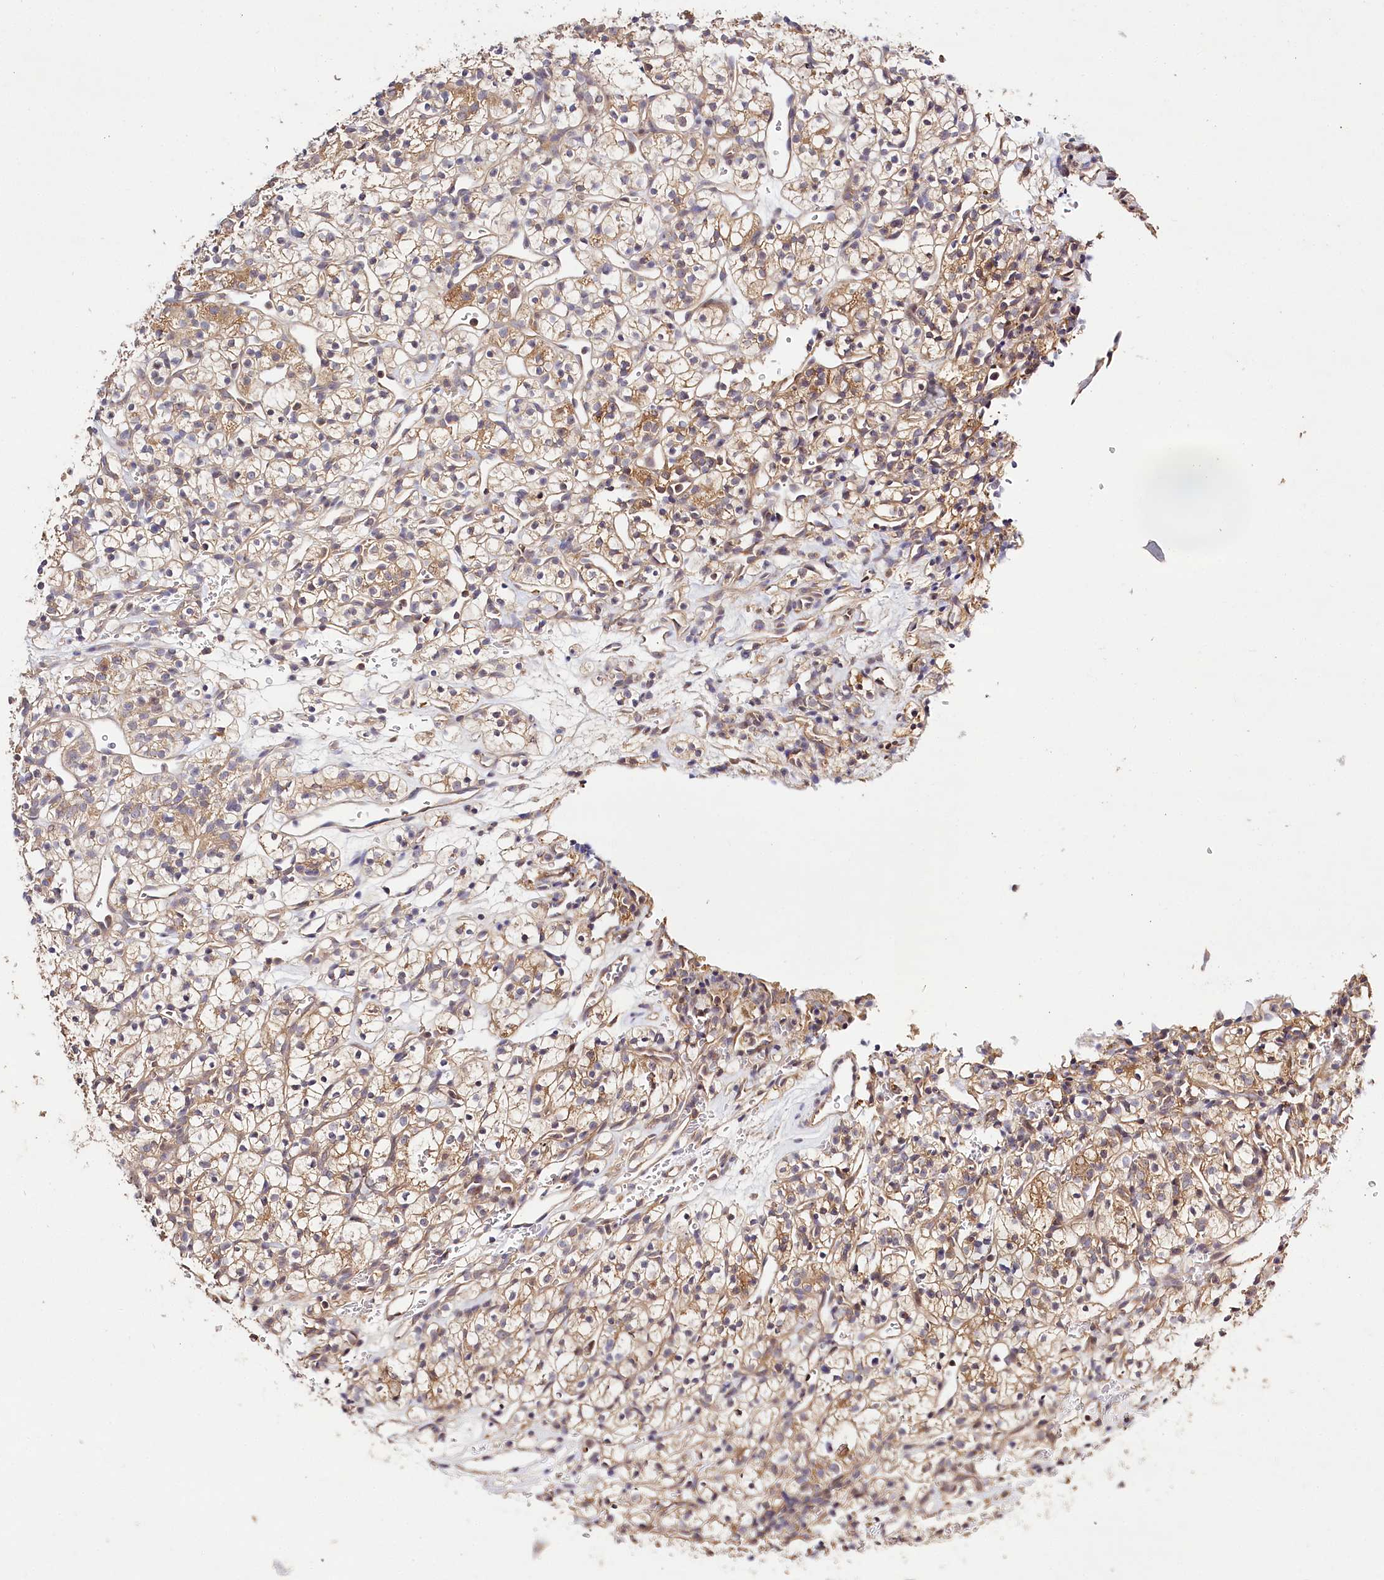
{"staining": {"intensity": "moderate", "quantity": ">75%", "location": "cytoplasmic/membranous"}, "tissue": "renal cancer", "cell_type": "Tumor cells", "image_type": "cancer", "snomed": [{"axis": "morphology", "description": "Adenocarcinoma, NOS"}, {"axis": "topography", "description": "Kidney"}], "caption": "IHC of human adenocarcinoma (renal) displays medium levels of moderate cytoplasmic/membranous staining in approximately >75% of tumor cells.", "gene": "LSS", "patient": {"sex": "female", "age": 57}}